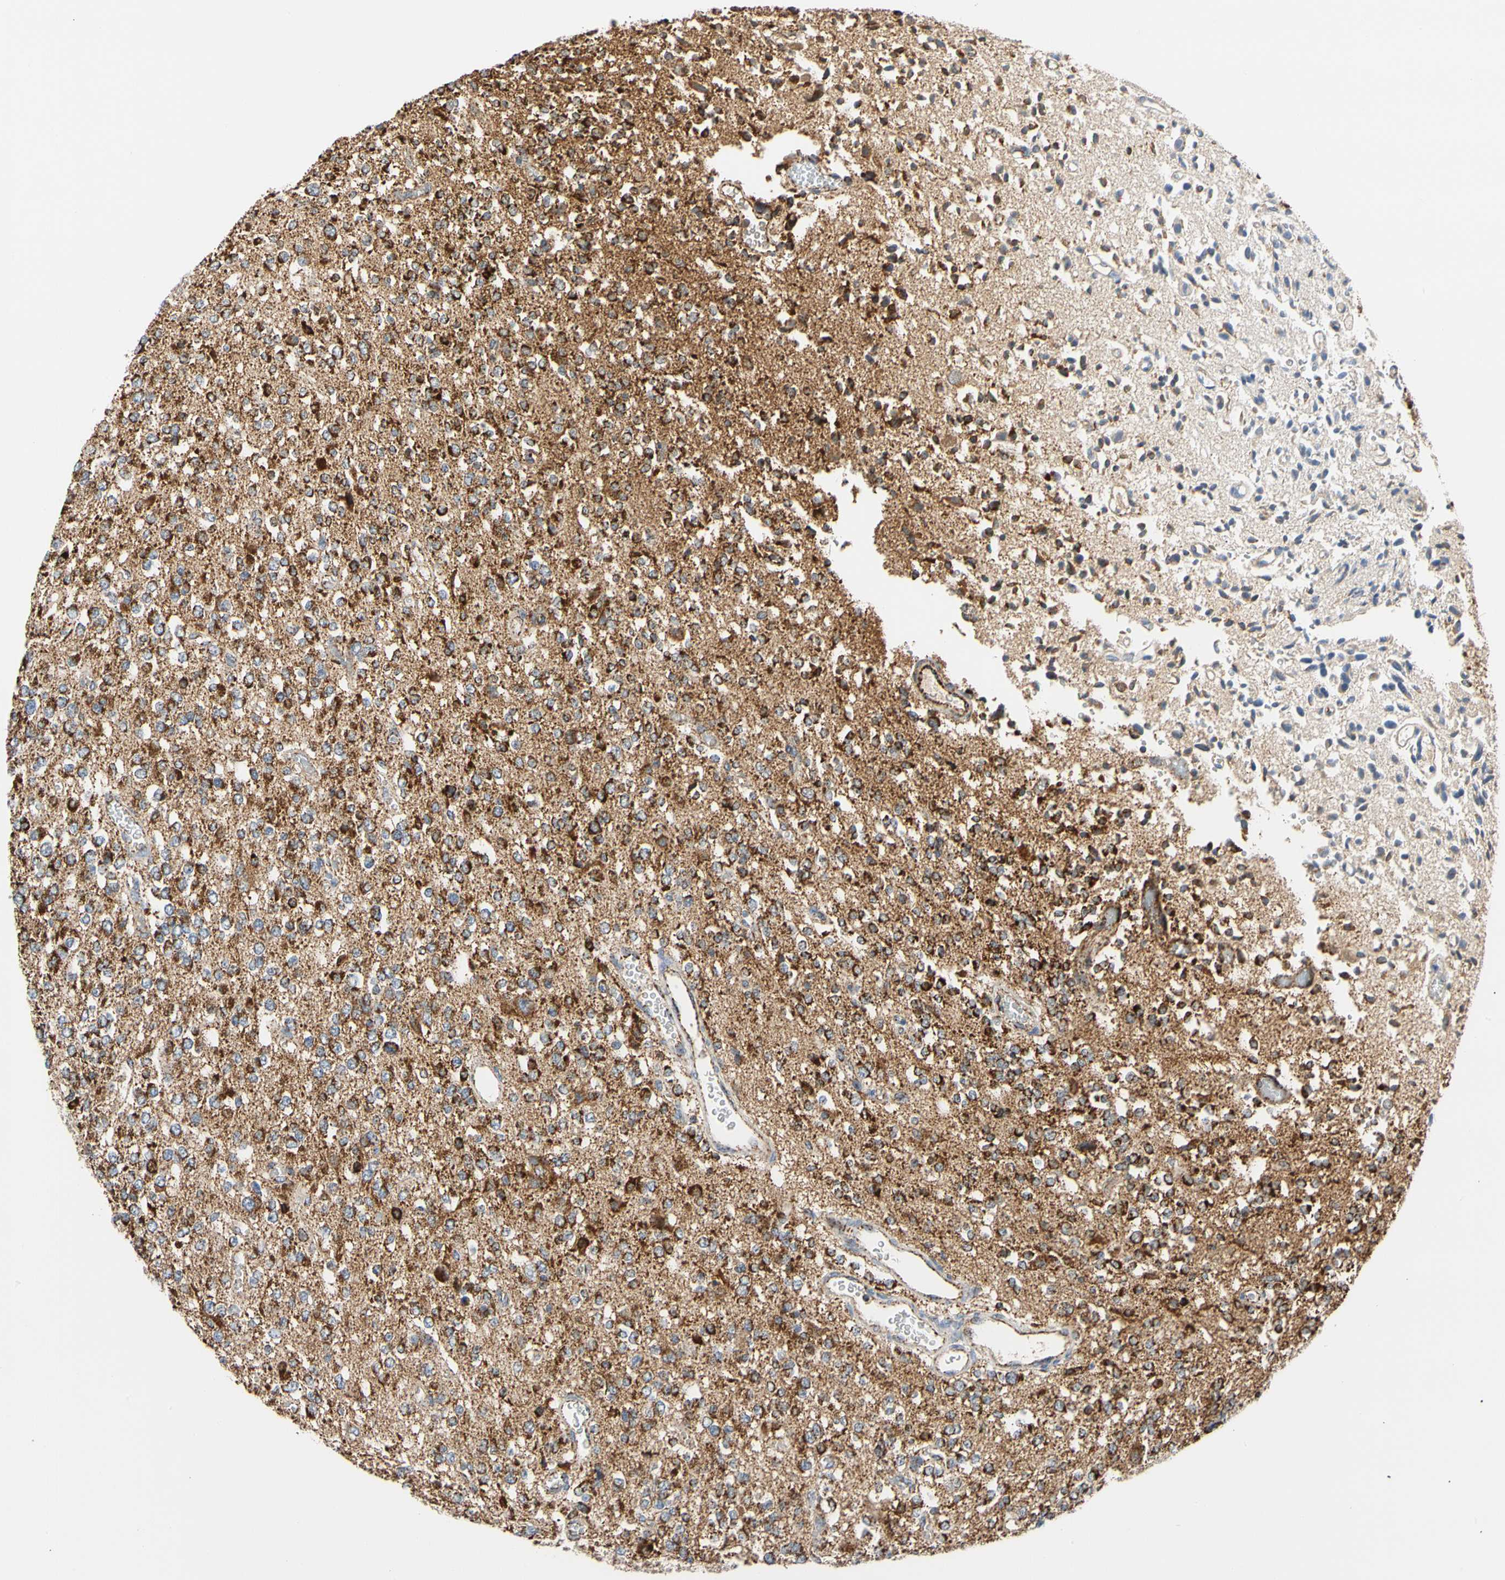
{"staining": {"intensity": "strong", "quantity": ">75%", "location": "cytoplasmic/membranous"}, "tissue": "glioma", "cell_type": "Tumor cells", "image_type": "cancer", "snomed": [{"axis": "morphology", "description": "Glioma, malignant, Low grade"}, {"axis": "topography", "description": "Brain"}], "caption": "Strong cytoplasmic/membranous staining is appreciated in approximately >75% of tumor cells in glioma. Using DAB (brown) and hematoxylin (blue) stains, captured at high magnification using brightfield microscopy.", "gene": "ACAT1", "patient": {"sex": "male", "age": 38}}